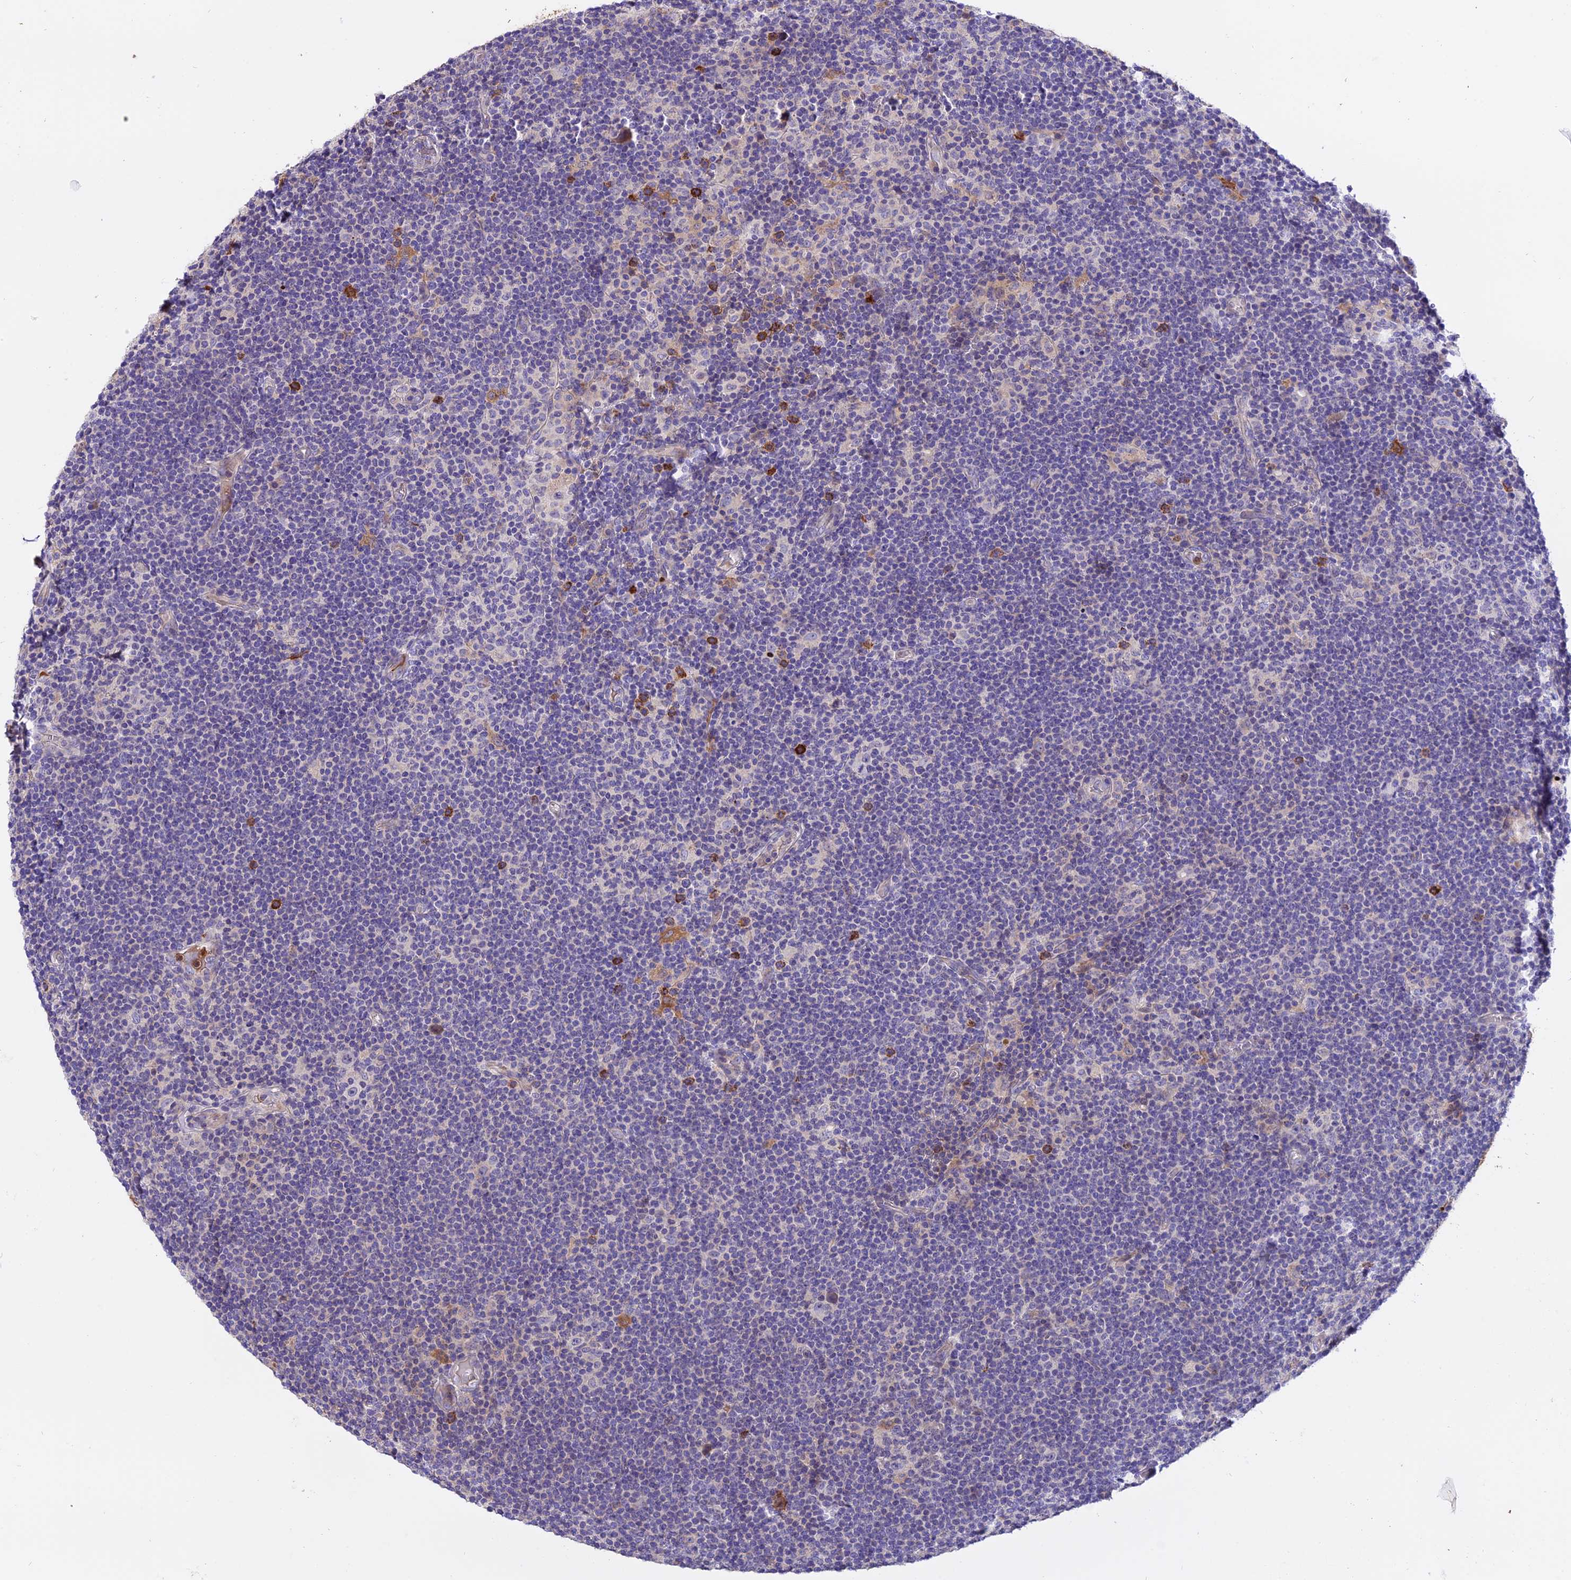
{"staining": {"intensity": "negative", "quantity": "none", "location": "none"}, "tissue": "lymphoma", "cell_type": "Tumor cells", "image_type": "cancer", "snomed": [{"axis": "morphology", "description": "Hodgkin's disease, NOS"}, {"axis": "topography", "description": "Lymph node"}], "caption": "IHC micrograph of neoplastic tissue: Hodgkin's disease stained with DAB (3,3'-diaminobenzidine) displays no significant protein staining in tumor cells.", "gene": "MAP3K7CL", "patient": {"sex": "female", "age": 57}}